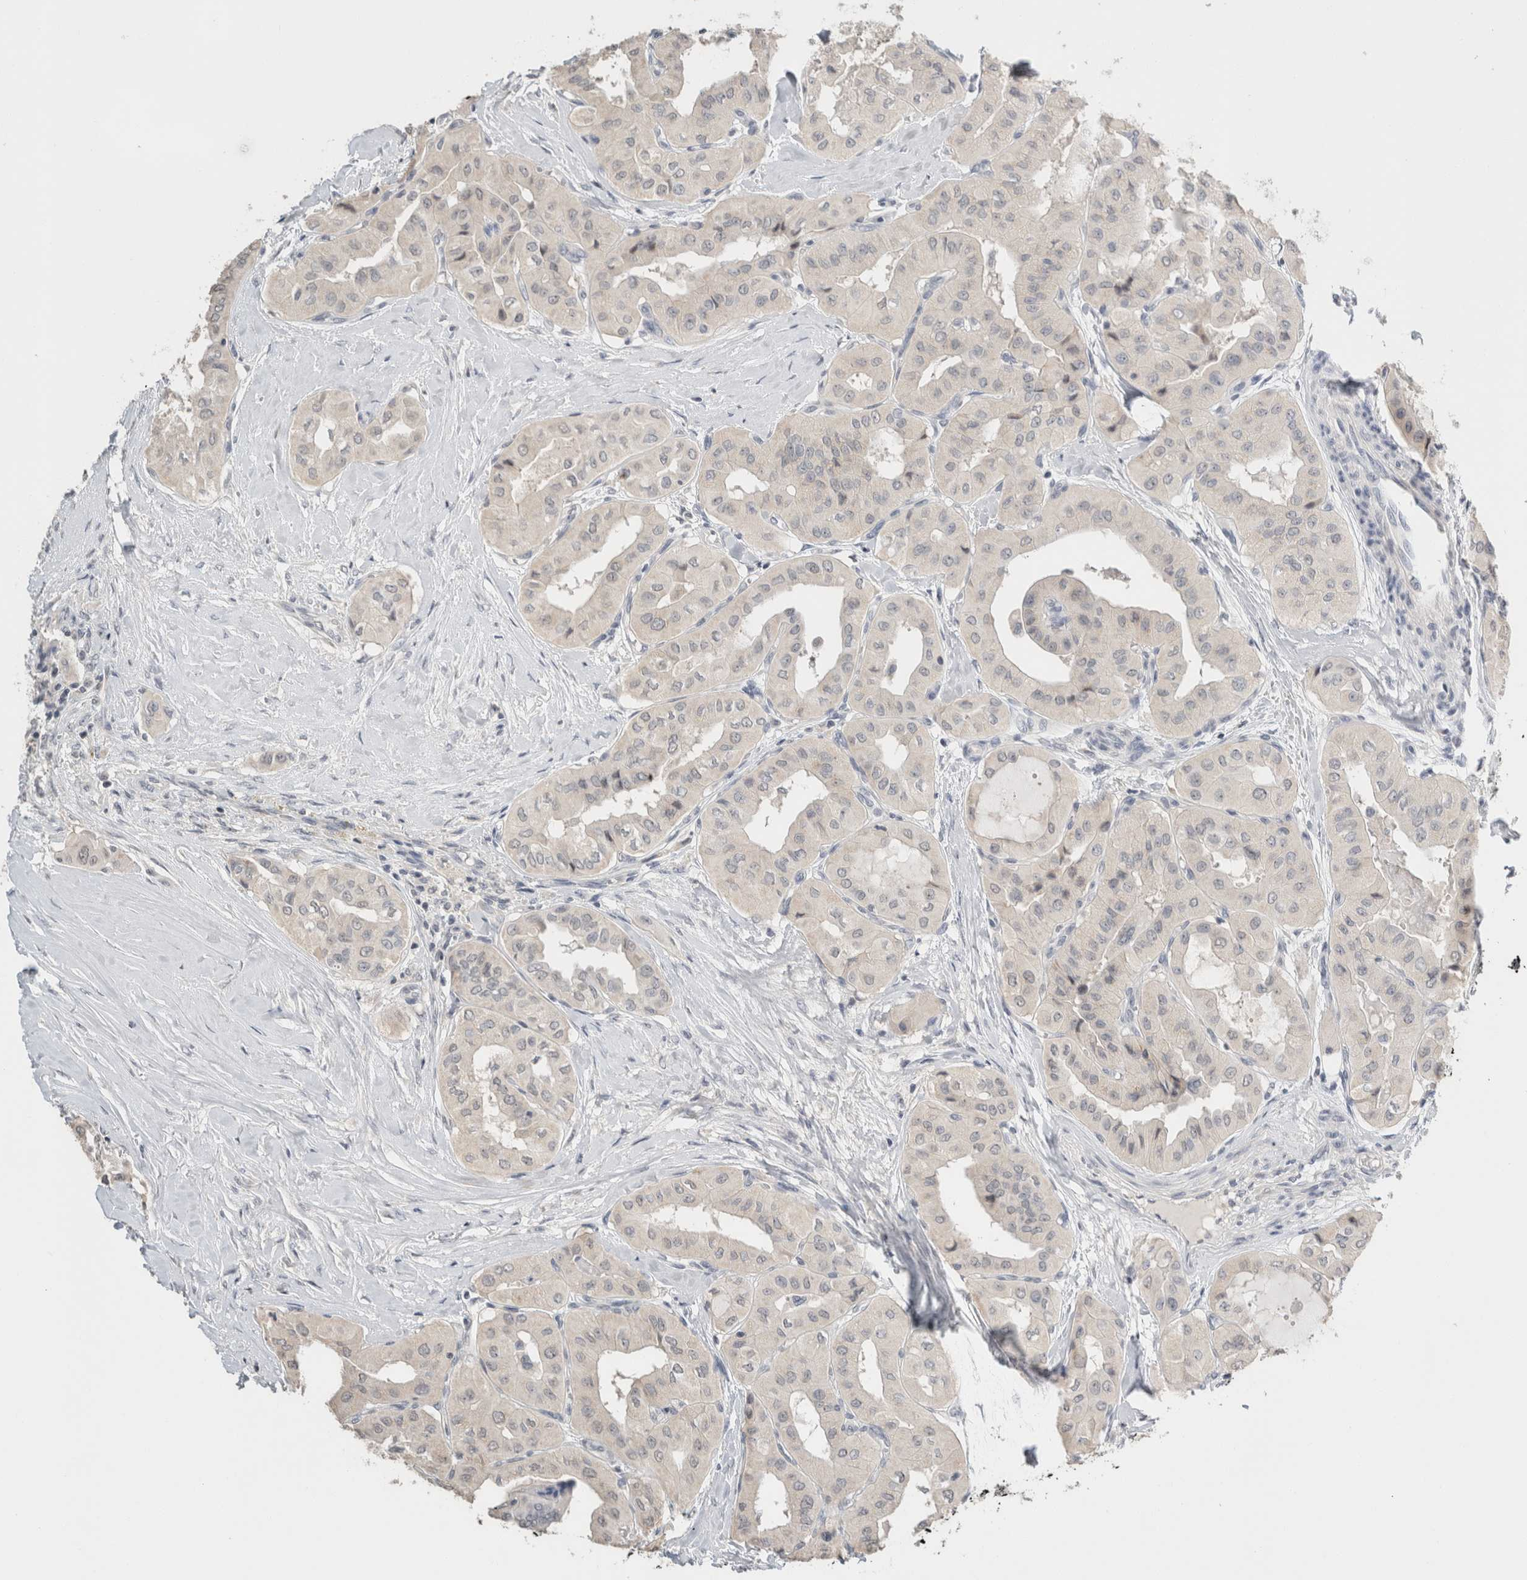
{"staining": {"intensity": "weak", "quantity": "<25%", "location": "cytoplasmic/membranous"}, "tissue": "thyroid cancer", "cell_type": "Tumor cells", "image_type": "cancer", "snomed": [{"axis": "morphology", "description": "Papillary adenocarcinoma, NOS"}, {"axis": "topography", "description": "Thyroid gland"}], "caption": "The immunohistochemistry (IHC) micrograph has no significant positivity in tumor cells of thyroid cancer (papillary adenocarcinoma) tissue.", "gene": "CRAT", "patient": {"sex": "female", "age": 59}}